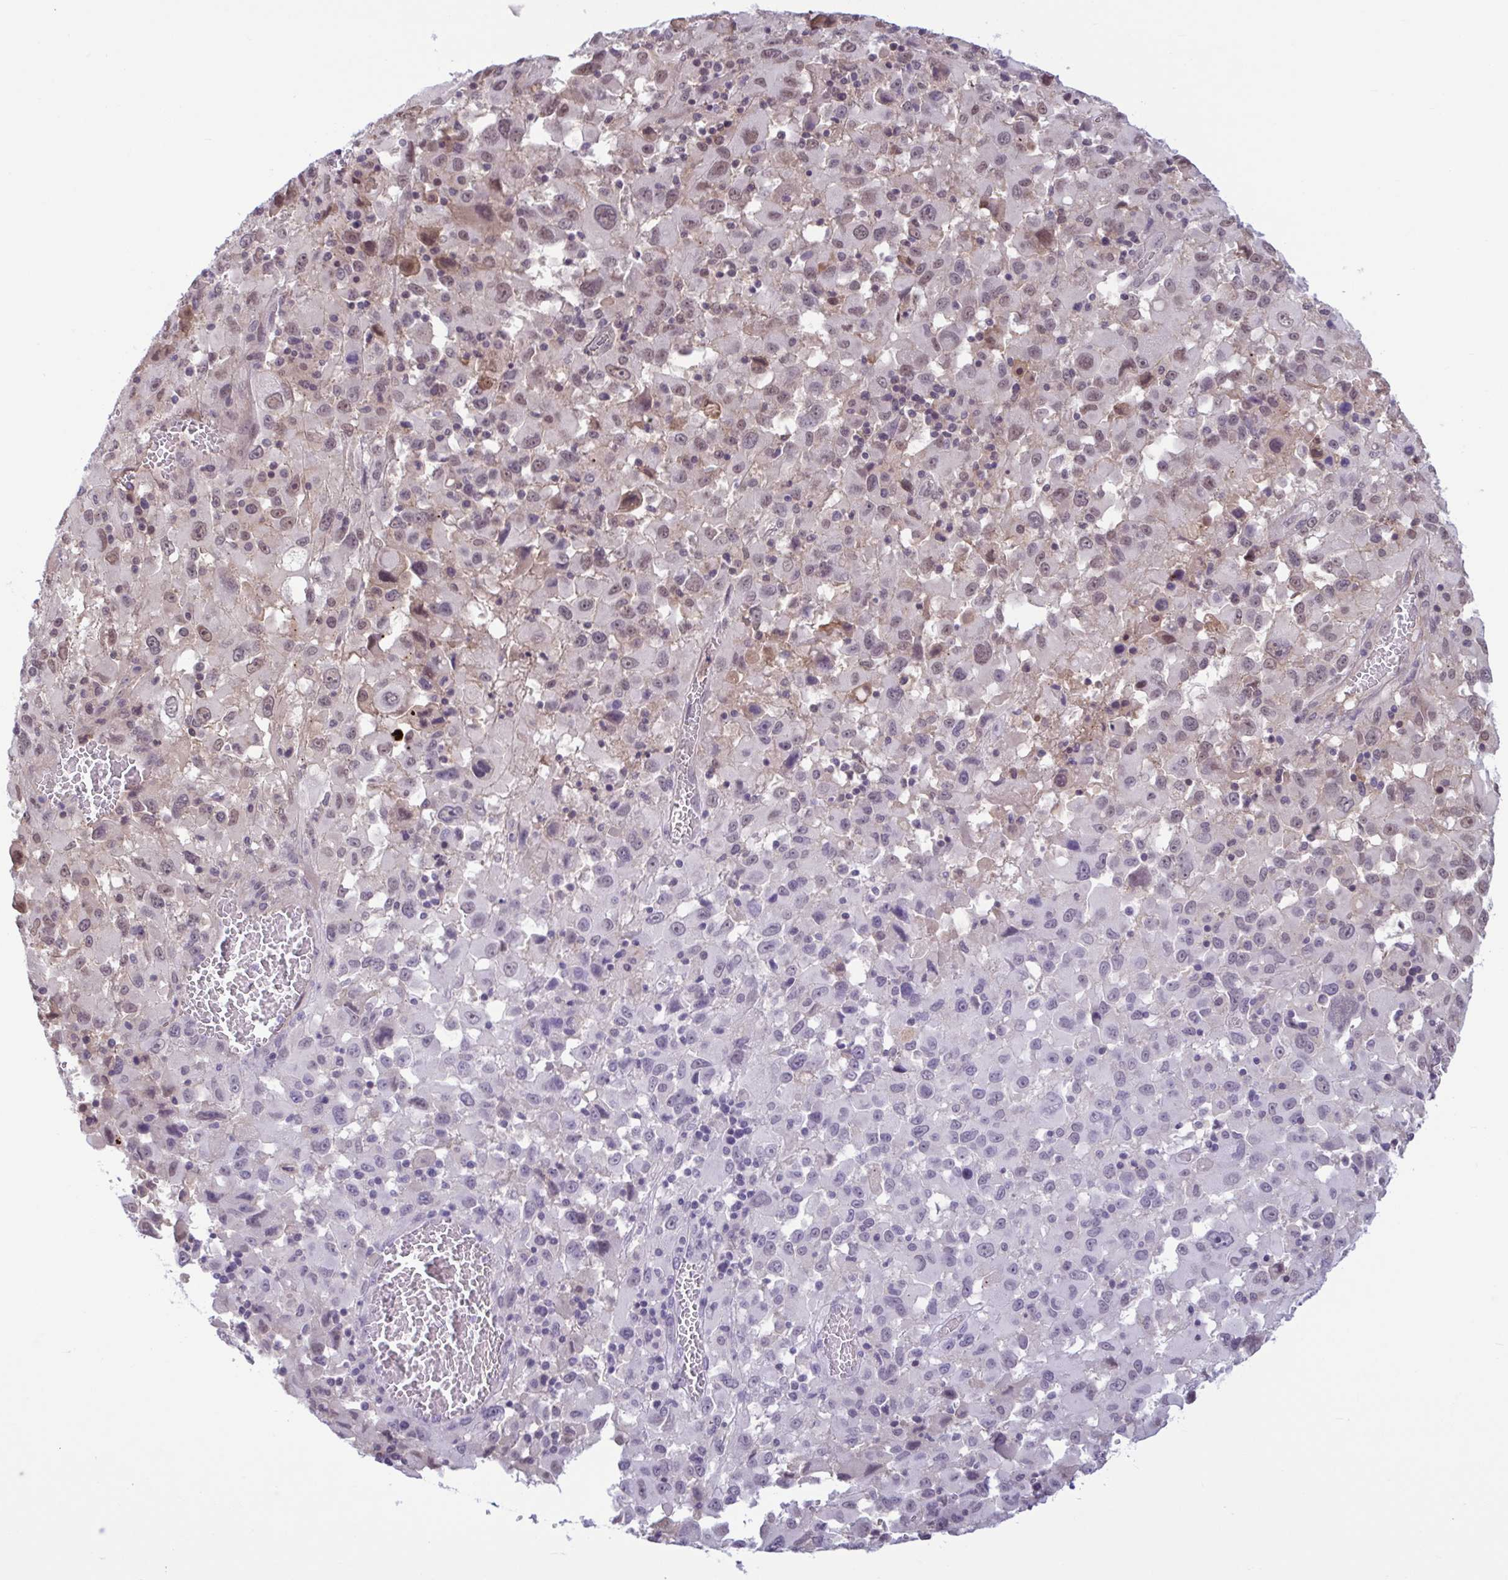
{"staining": {"intensity": "weak", "quantity": "25%-75%", "location": "nuclear"}, "tissue": "melanoma", "cell_type": "Tumor cells", "image_type": "cancer", "snomed": [{"axis": "morphology", "description": "Malignant melanoma, Metastatic site"}, {"axis": "topography", "description": "Soft tissue"}], "caption": "This is an image of IHC staining of malignant melanoma (metastatic site), which shows weak expression in the nuclear of tumor cells.", "gene": "TTC7B", "patient": {"sex": "male", "age": 50}}